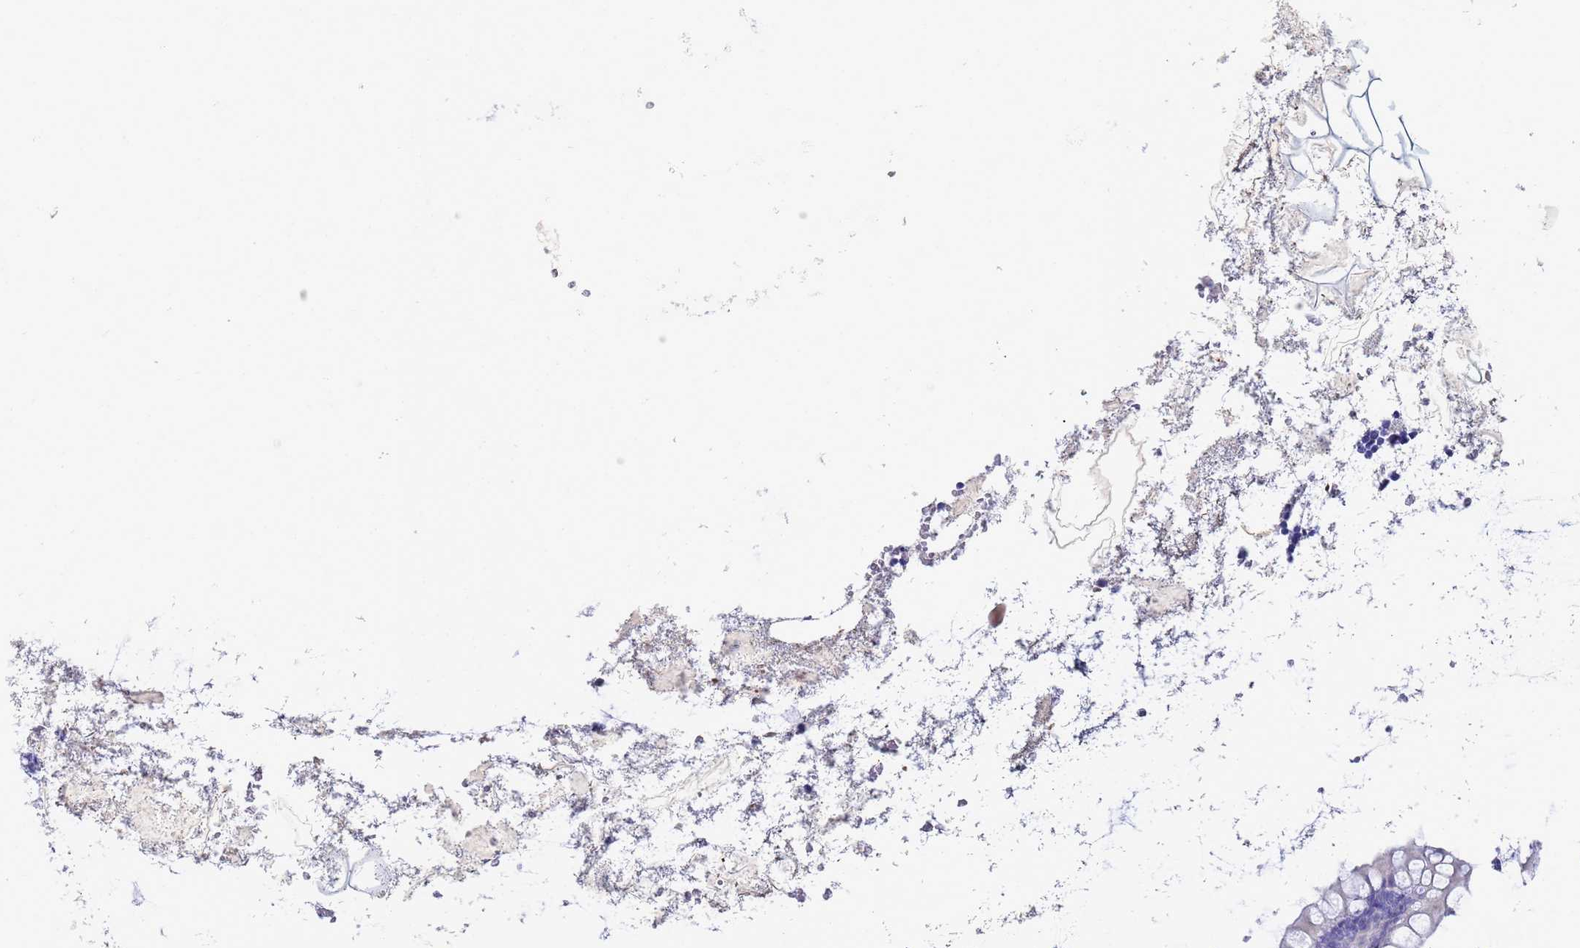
{"staining": {"intensity": "negative", "quantity": "none", "location": "none"}, "tissue": "appendix", "cell_type": "Glandular cells", "image_type": "normal", "snomed": [{"axis": "morphology", "description": "Normal tissue, NOS"}, {"axis": "topography", "description": "Appendix"}], "caption": "DAB (3,3'-diaminobenzidine) immunohistochemical staining of benign appendix demonstrates no significant staining in glandular cells. (Stains: DAB (3,3'-diaminobenzidine) immunohistochemistry (IHC) with hematoxylin counter stain, Microscopy: brightfield microscopy at high magnification).", "gene": "C2orf72", "patient": {"sex": "female", "age": 33}}